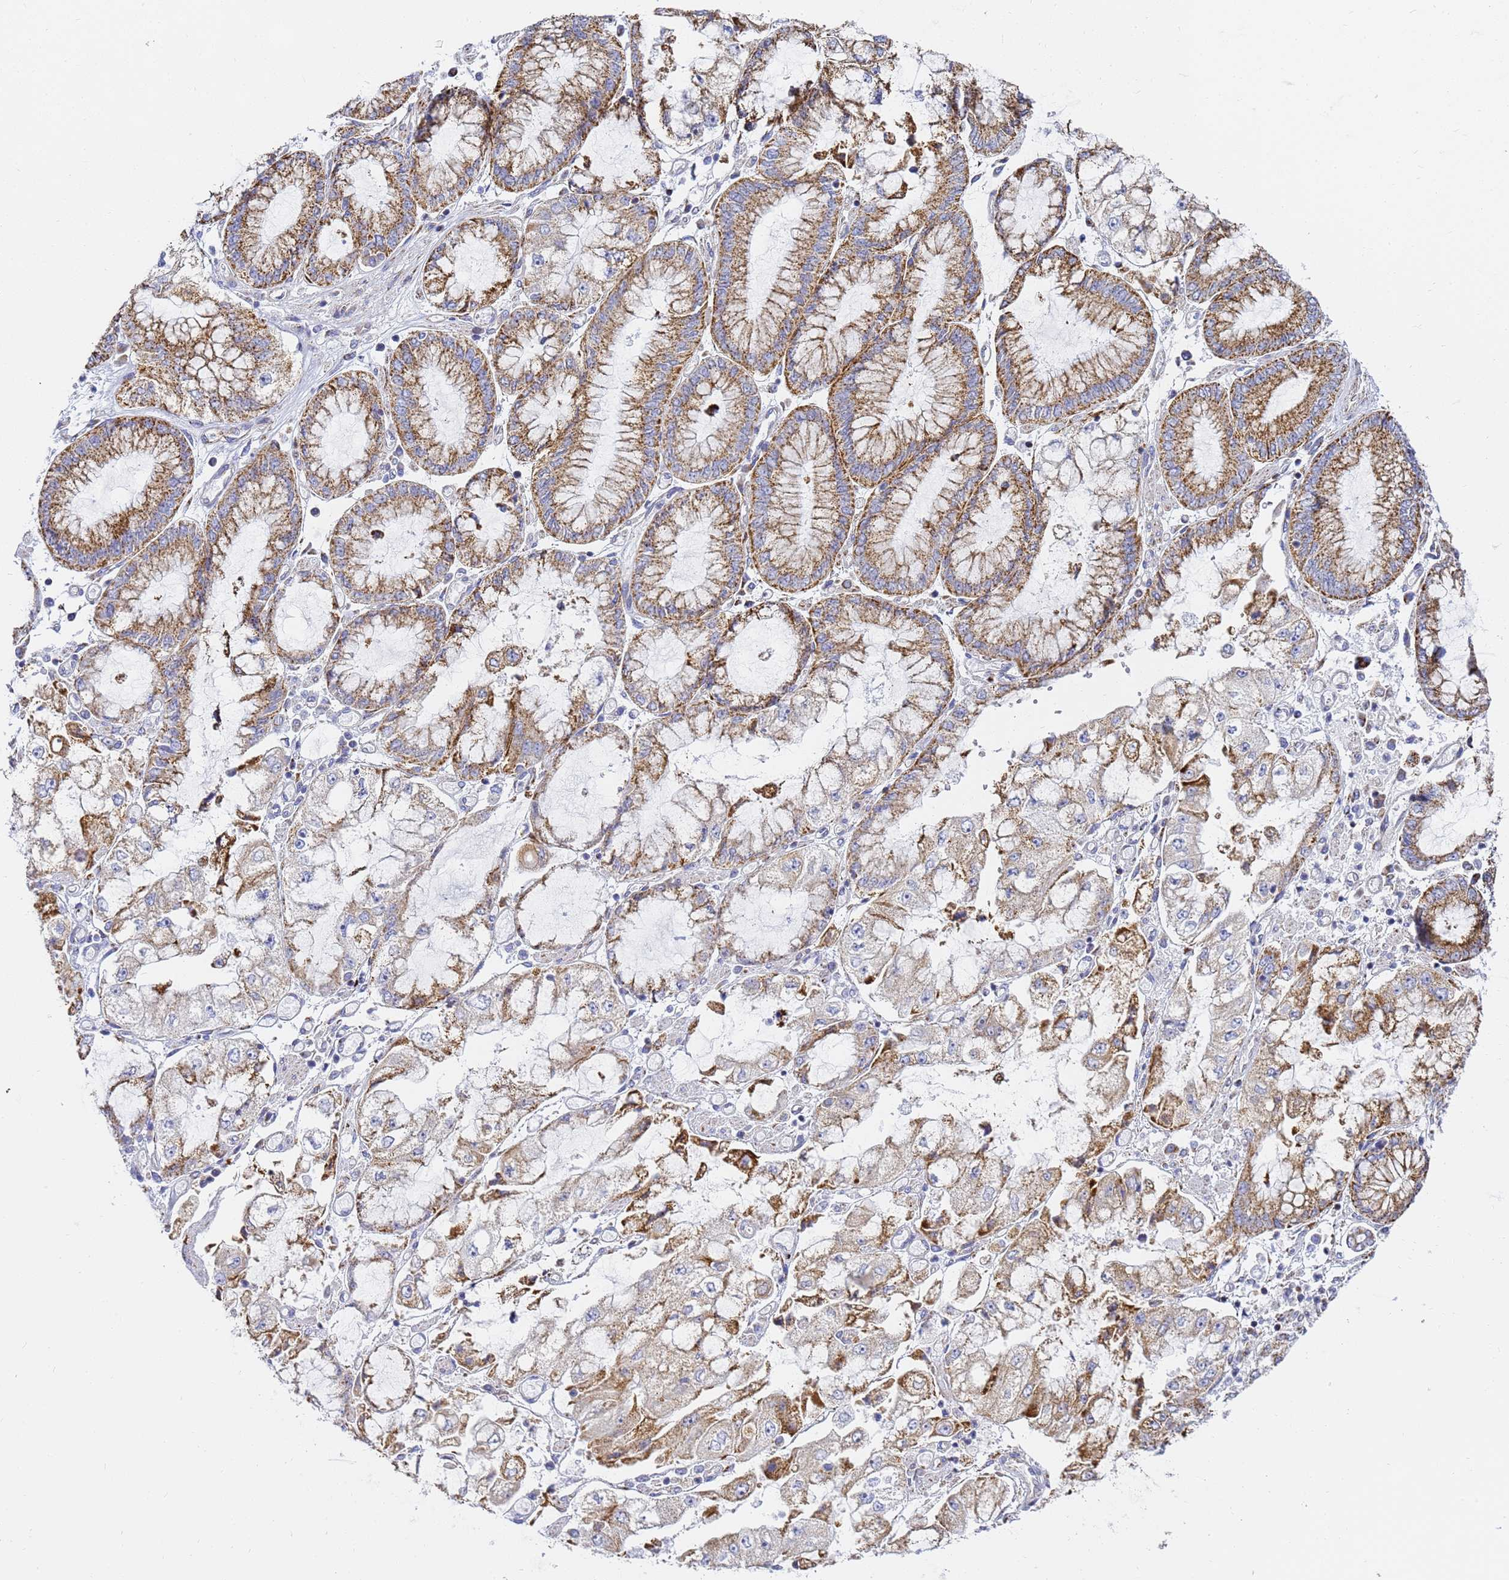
{"staining": {"intensity": "moderate", "quantity": ">75%", "location": "cytoplasmic/membranous"}, "tissue": "stomach cancer", "cell_type": "Tumor cells", "image_type": "cancer", "snomed": [{"axis": "morphology", "description": "Adenocarcinoma, NOS"}, {"axis": "topography", "description": "Stomach"}], "caption": "Adenocarcinoma (stomach) tissue displays moderate cytoplasmic/membranous staining in about >75% of tumor cells, visualized by immunohistochemistry.", "gene": "CNIH4", "patient": {"sex": "male", "age": 76}}